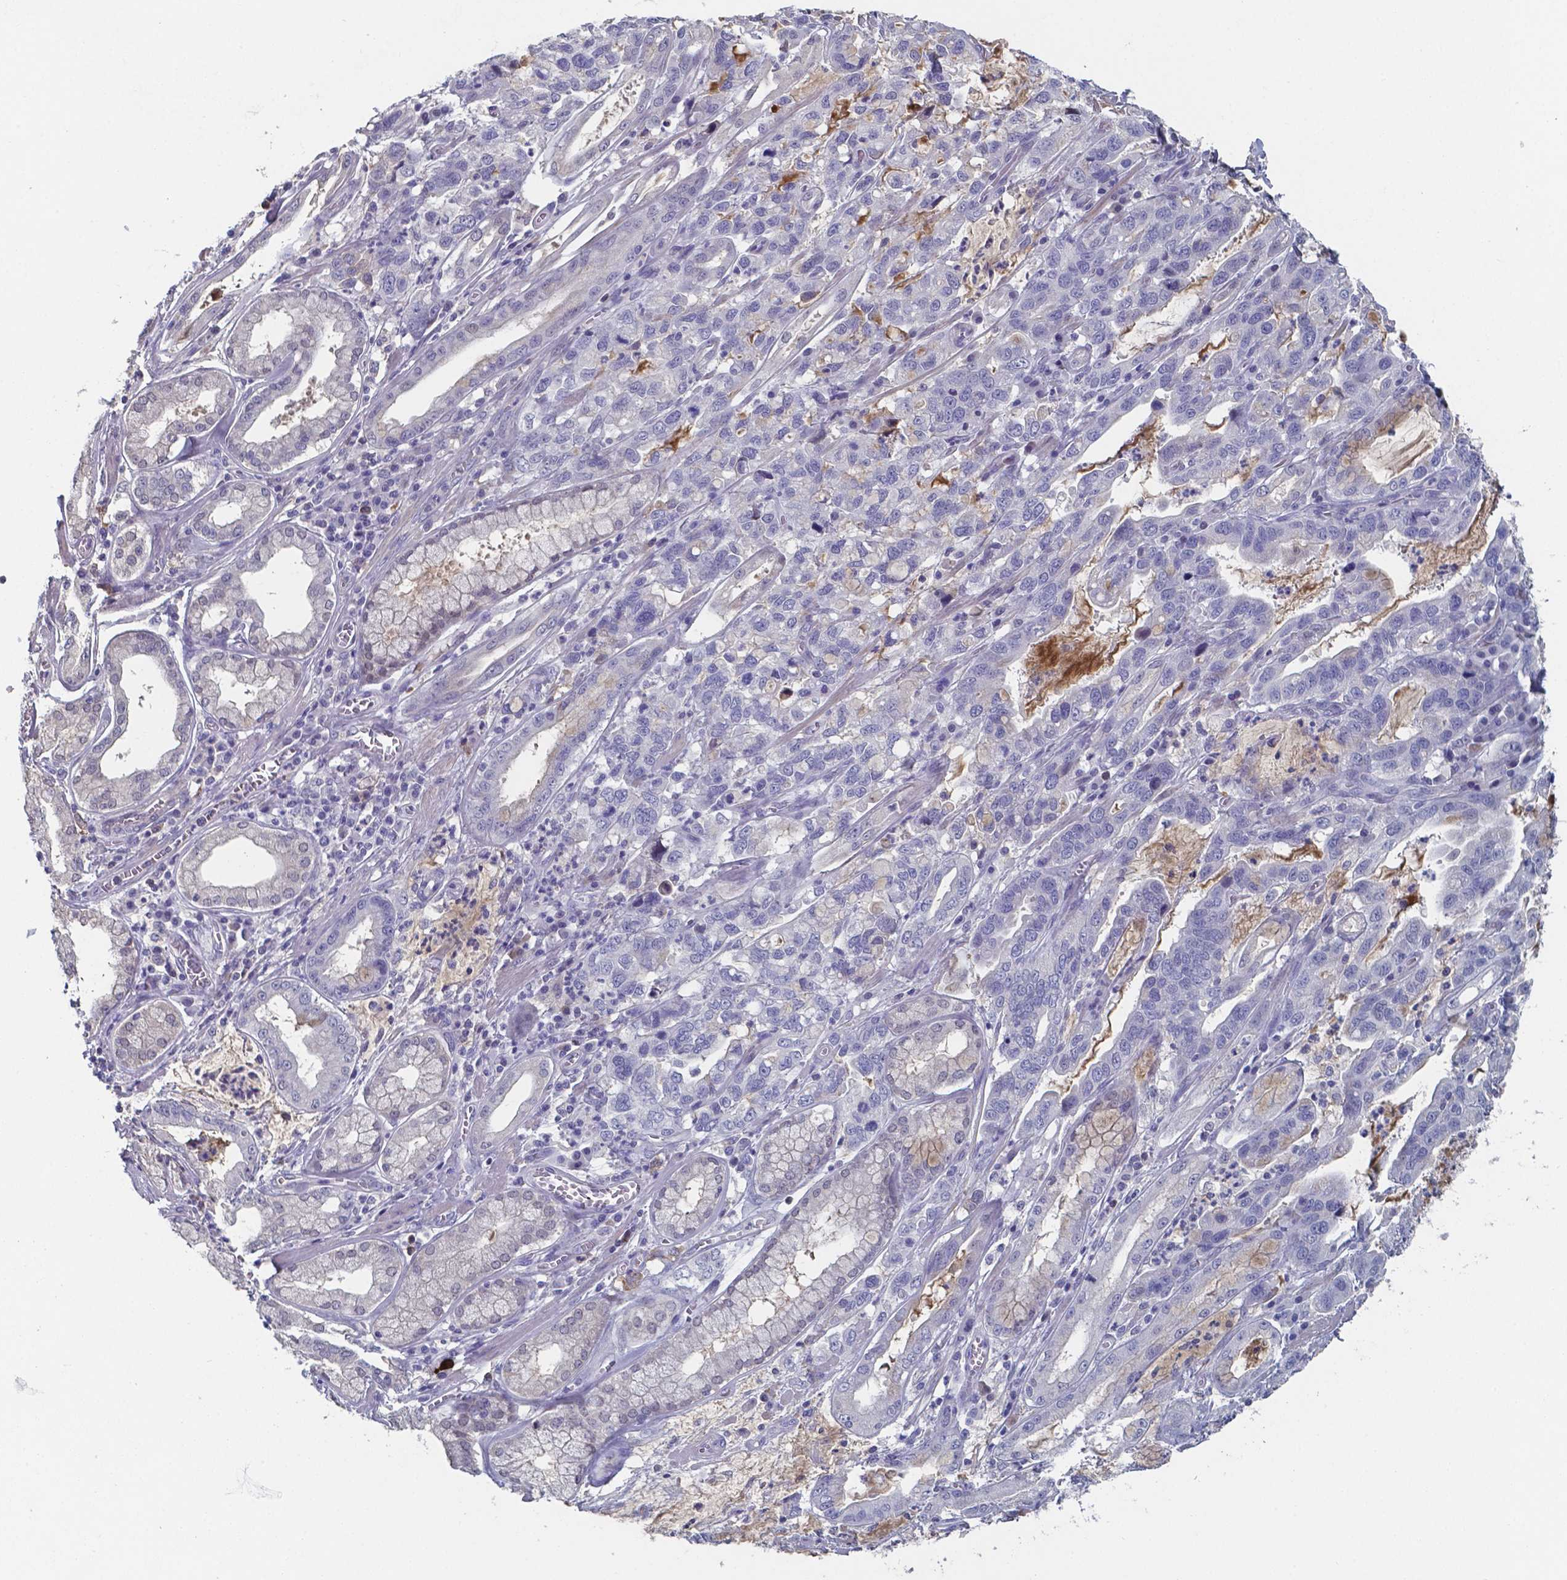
{"staining": {"intensity": "negative", "quantity": "none", "location": "none"}, "tissue": "stomach cancer", "cell_type": "Tumor cells", "image_type": "cancer", "snomed": [{"axis": "morphology", "description": "Adenocarcinoma, NOS"}, {"axis": "topography", "description": "Stomach, lower"}], "caption": "The immunohistochemistry histopathology image has no significant positivity in tumor cells of adenocarcinoma (stomach) tissue.", "gene": "BTBD17", "patient": {"sex": "female", "age": 76}}